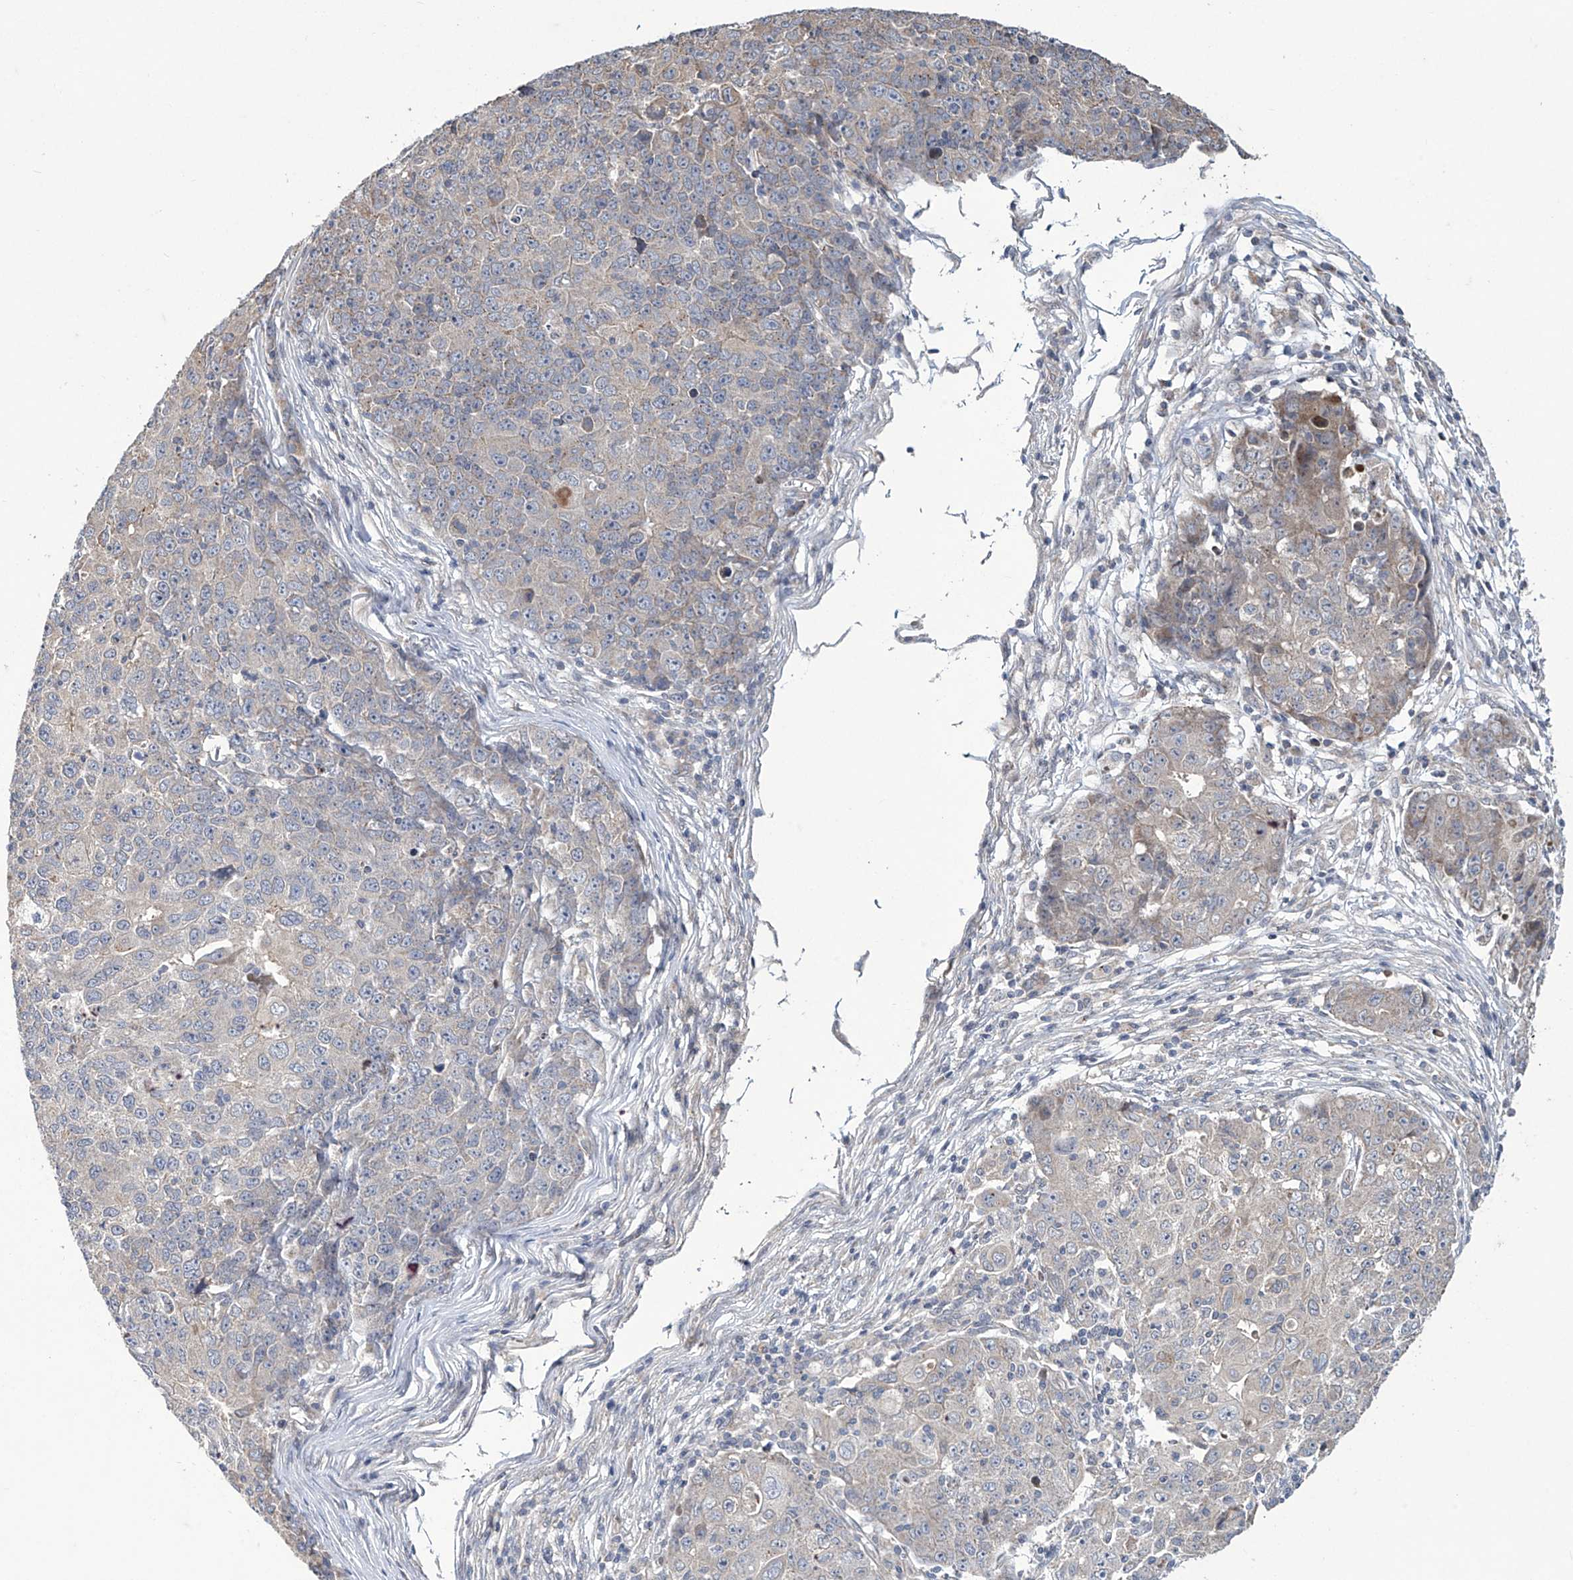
{"staining": {"intensity": "negative", "quantity": "none", "location": "none"}, "tissue": "ovarian cancer", "cell_type": "Tumor cells", "image_type": "cancer", "snomed": [{"axis": "morphology", "description": "Carcinoma, endometroid"}, {"axis": "topography", "description": "Ovary"}], "caption": "A histopathology image of ovarian endometroid carcinoma stained for a protein displays no brown staining in tumor cells. The staining was performed using DAB (3,3'-diaminobenzidine) to visualize the protein expression in brown, while the nuclei were stained in blue with hematoxylin (Magnification: 20x).", "gene": "TRIM60", "patient": {"sex": "female", "age": 42}}